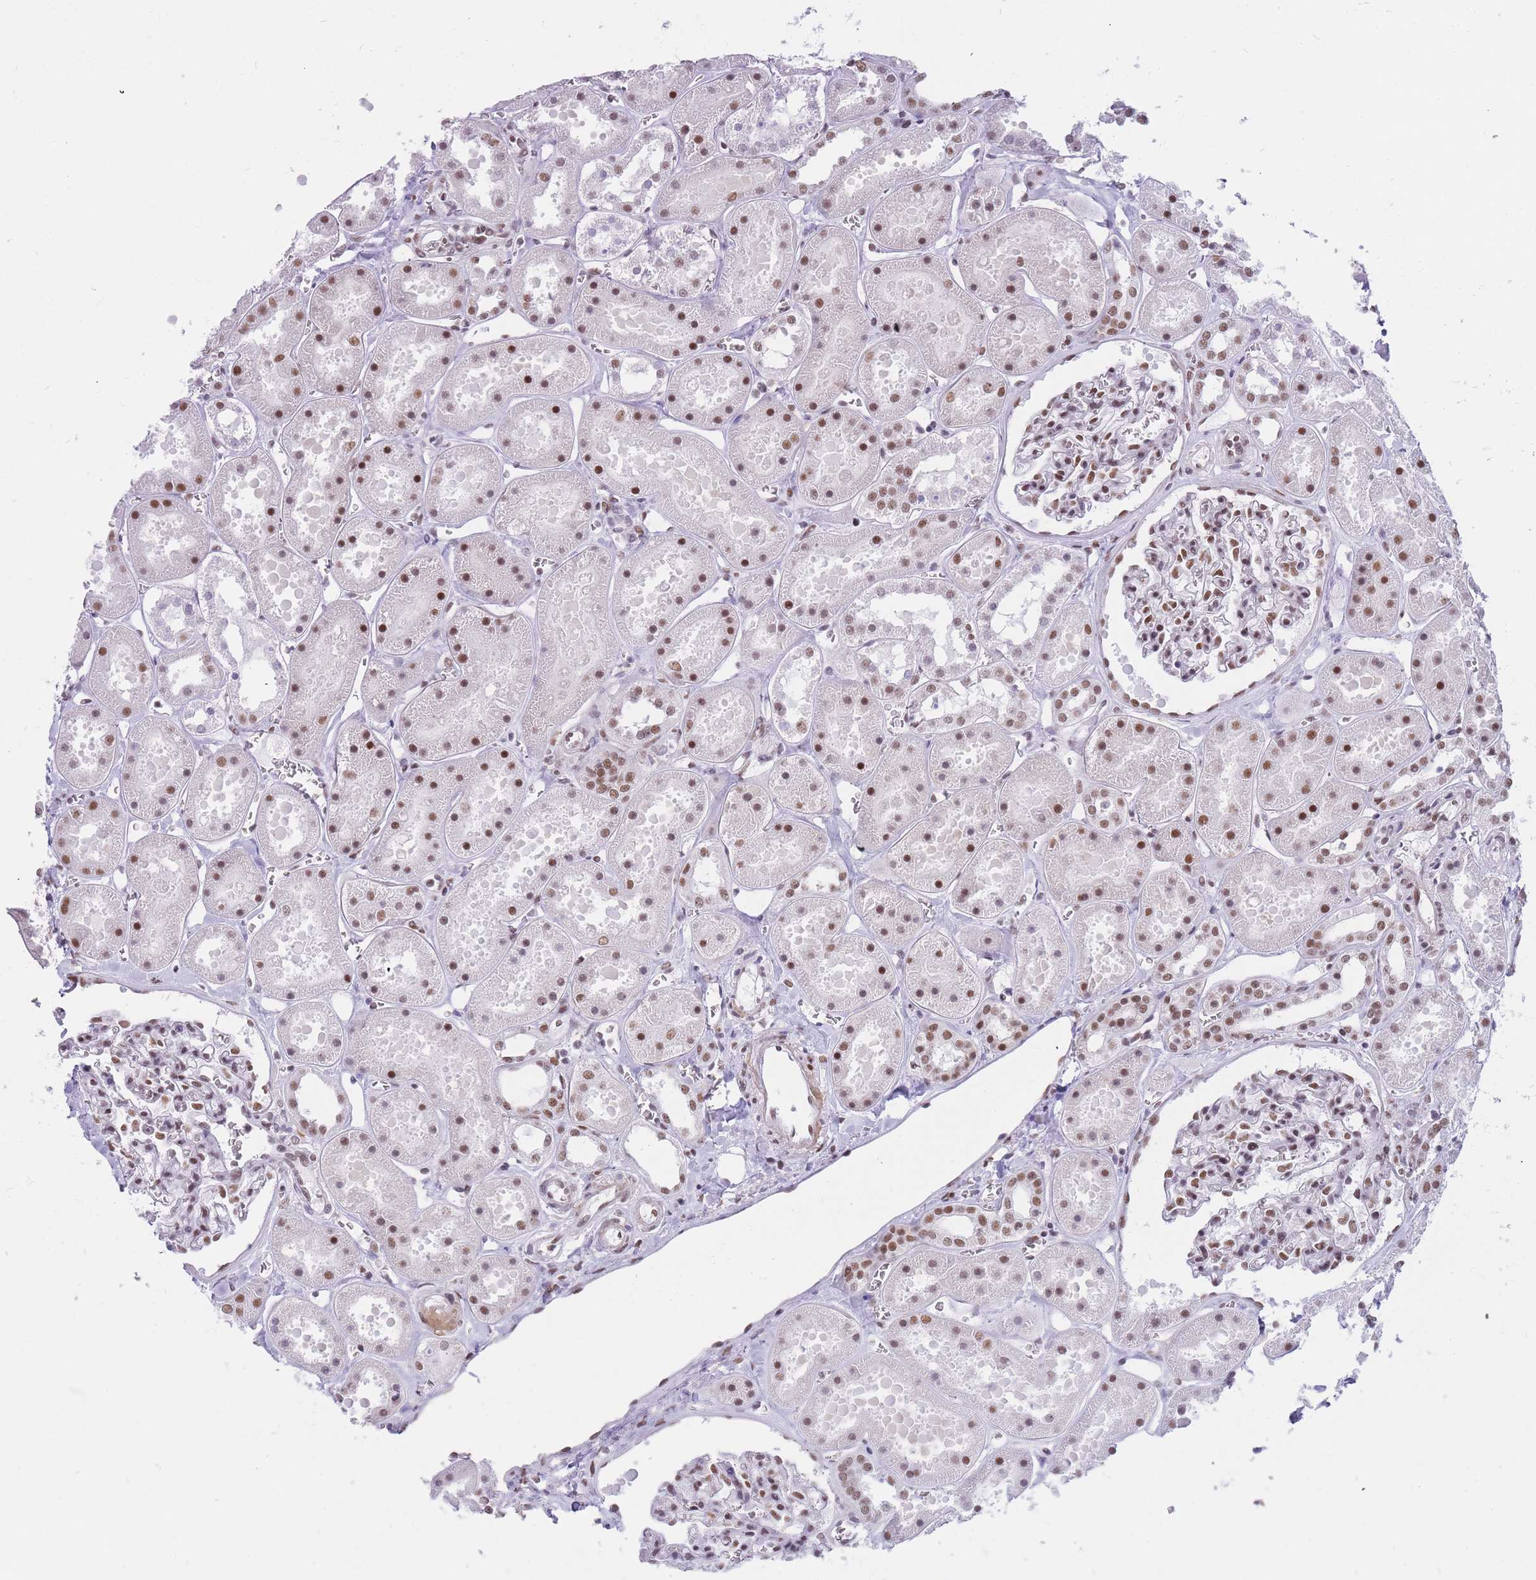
{"staining": {"intensity": "moderate", "quantity": "25%-75%", "location": "nuclear"}, "tissue": "kidney", "cell_type": "Cells in glomeruli", "image_type": "normal", "snomed": [{"axis": "morphology", "description": "Normal tissue, NOS"}, {"axis": "topography", "description": "Kidney"}], "caption": "Protein staining of normal kidney reveals moderate nuclear staining in about 25%-75% of cells in glomeruli. (IHC, brightfield microscopy, high magnification).", "gene": "HNRNPUL1", "patient": {"sex": "female", "age": 41}}